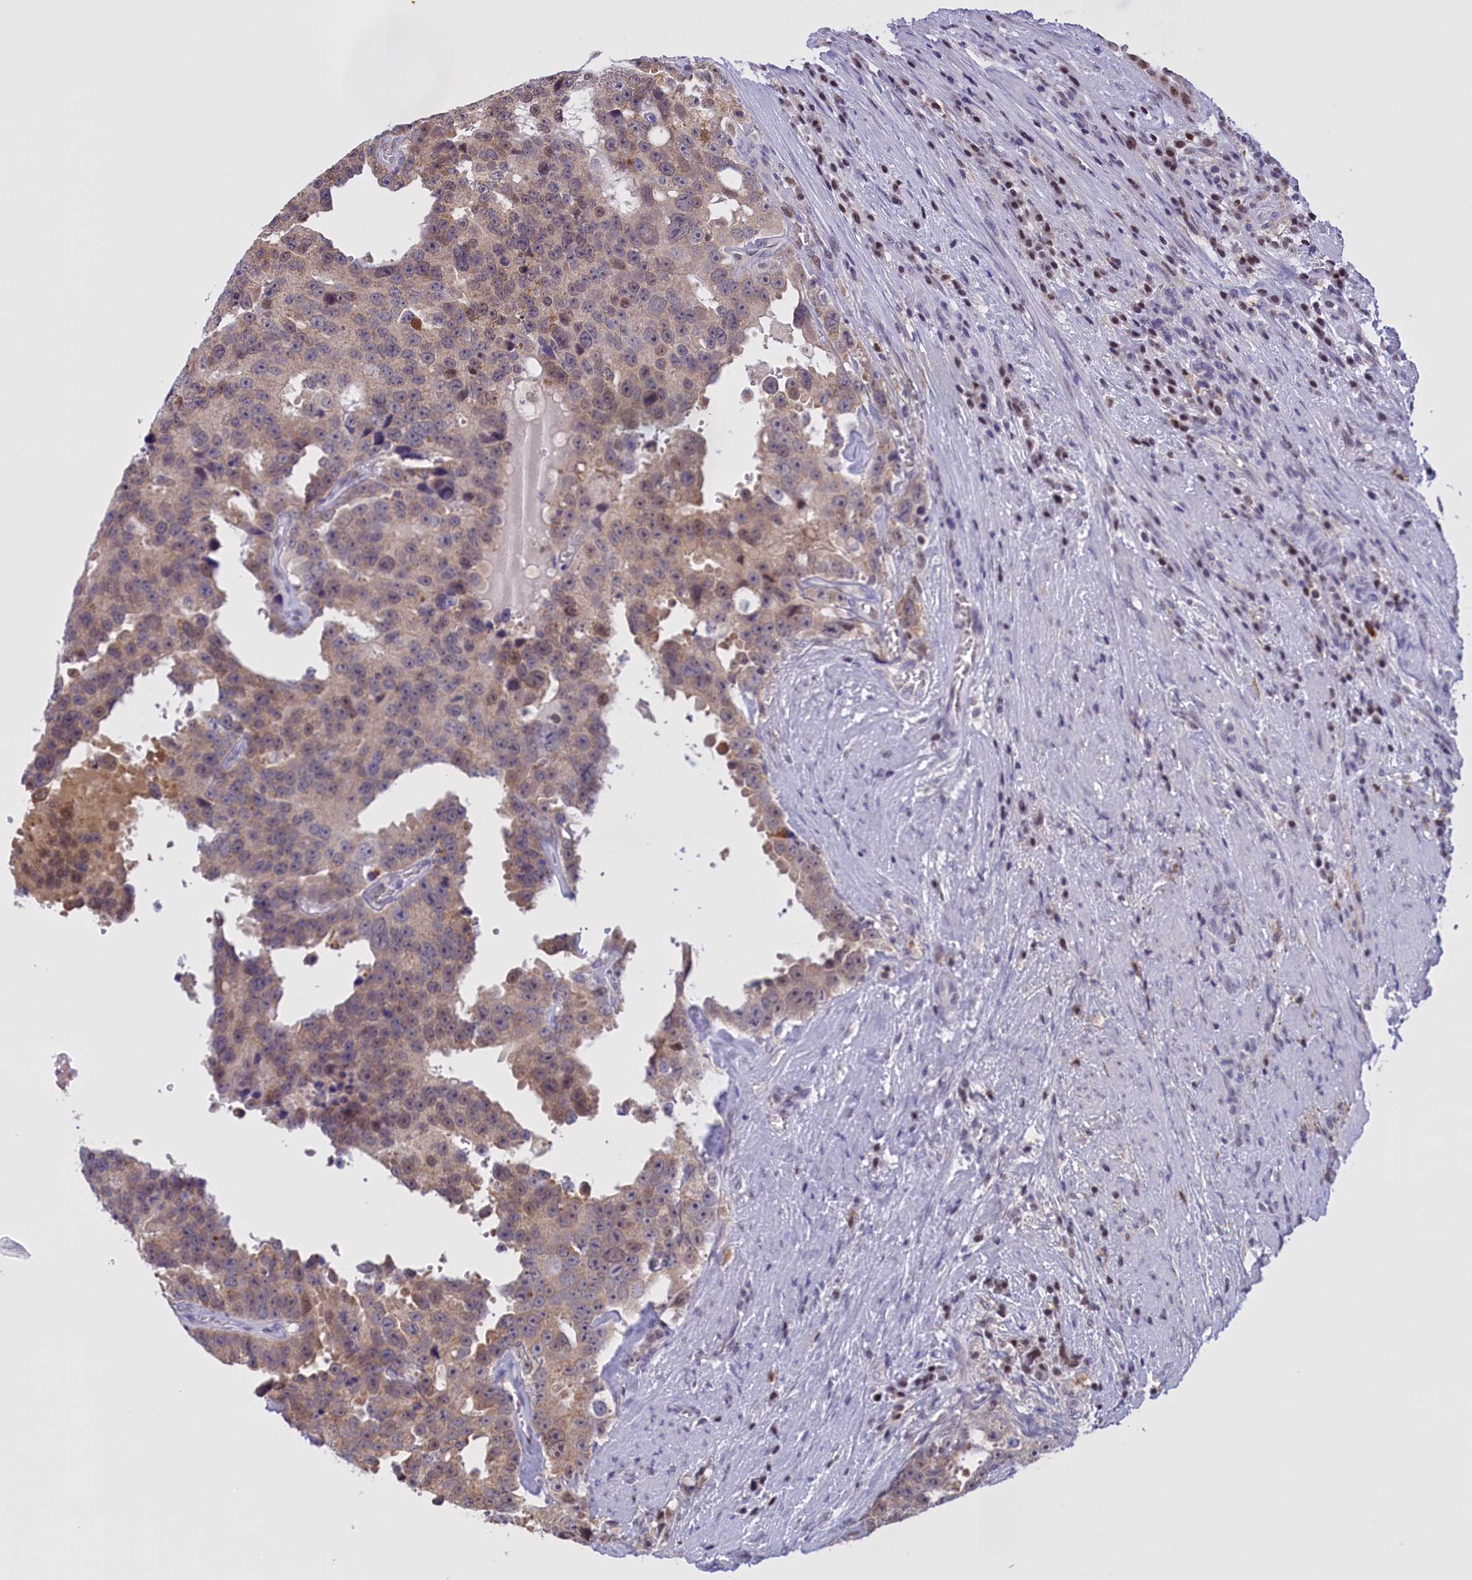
{"staining": {"intensity": "weak", "quantity": "<25%", "location": "nuclear"}, "tissue": "prostate cancer", "cell_type": "Tumor cells", "image_type": "cancer", "snomed": [{"axis": "morphology", "description": "Adenocarcinoma, High grade"}, {"axis": "topography", "description": "Prostate"}], "caption": "This is a histopathology image of IHC staining of prostate cancer (adenocarcinoma (high-grade)), which shows no expression in tumor cells. The staining was performed using DAB (3,3'-diaminobenzidine) to visualize the protein expression in brown, while the nuclei were stained in blue with hematoxylin (Magnification: 20x).", "gene": "IZUMO2", "patient": {"sex": "male", "age": 71}}